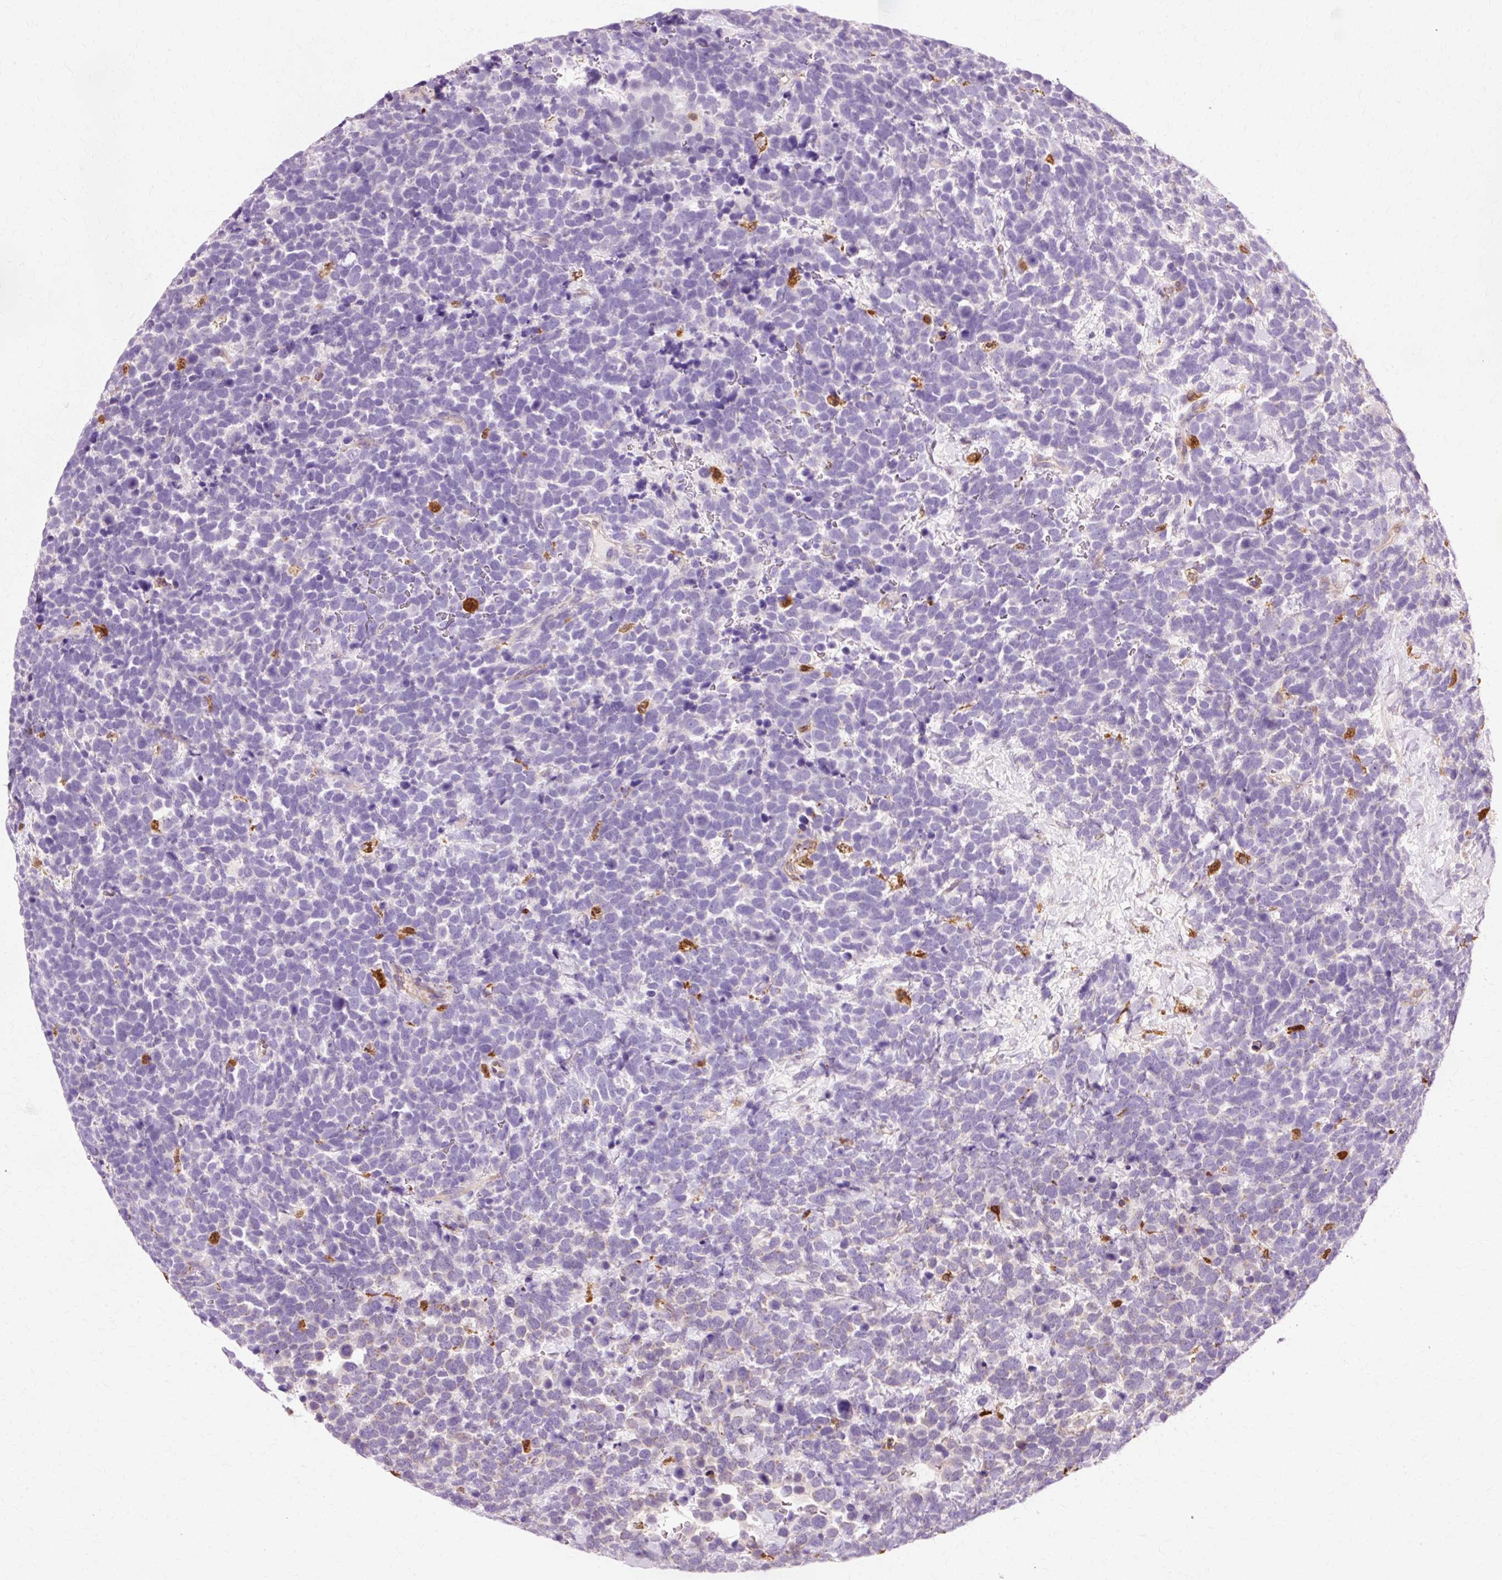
{"staining": {"intensity": "negative", "quantity": "none", "location": "none"}, "tissue": "urothelial cancer", "cell_type": "Tumor cells", "image_type": "cancer", "snomed": [{"axis": "morphology", "description": "Urothelial carcinoma, High grade"}, {"axis": "topography", "description": "Urinary bladder"}], "caption": "Immunohistochemical staining of human urothelial cancer reveals no significant positivity in tumor cells. (DAB immunohistochemistry visualized using brightfield microscopy, high magnification).", "gene": "GPX1", "patient": {"sex": "female", "age": 82}}